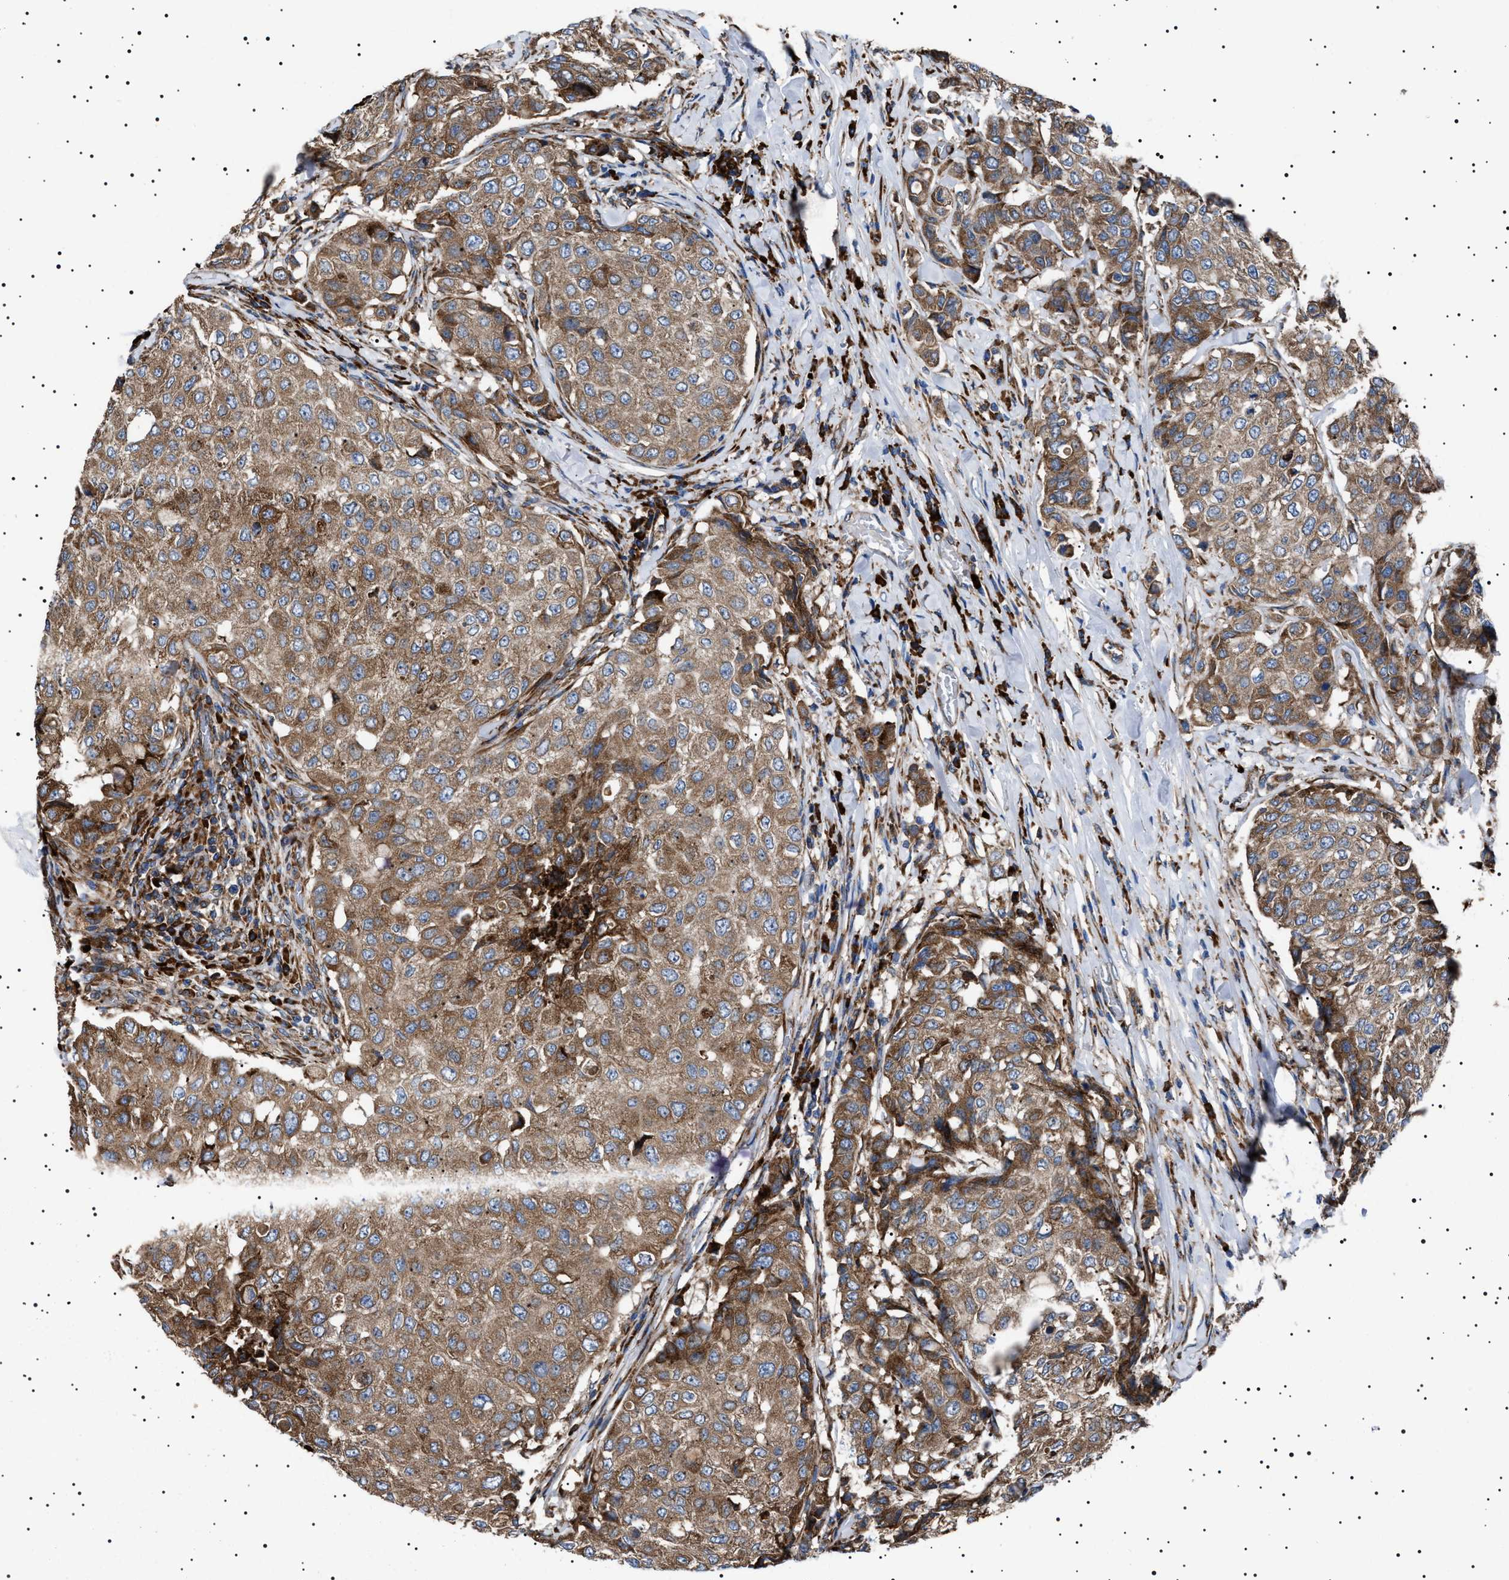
{"staining": {"intensity": "moderate", "quantity": ">75%", "location": "cytoplasmic/membranous"}, "tissue": "breast cancer", "cell_type": "Tumor cells", "image_type": "cancer", "snomed": [{"axis": "morphology", "description": "Duct carcinoma"}, {"axis": "topography", "description": "Breast"}], "caption": "Human breast cancer stained with a brown dye exhibits moderate cytoplasmic/membranous positive expression in about >75% of tumor cells.", "gene": "TOP1MT", "patient": {"sex": "female", "age": 27}}